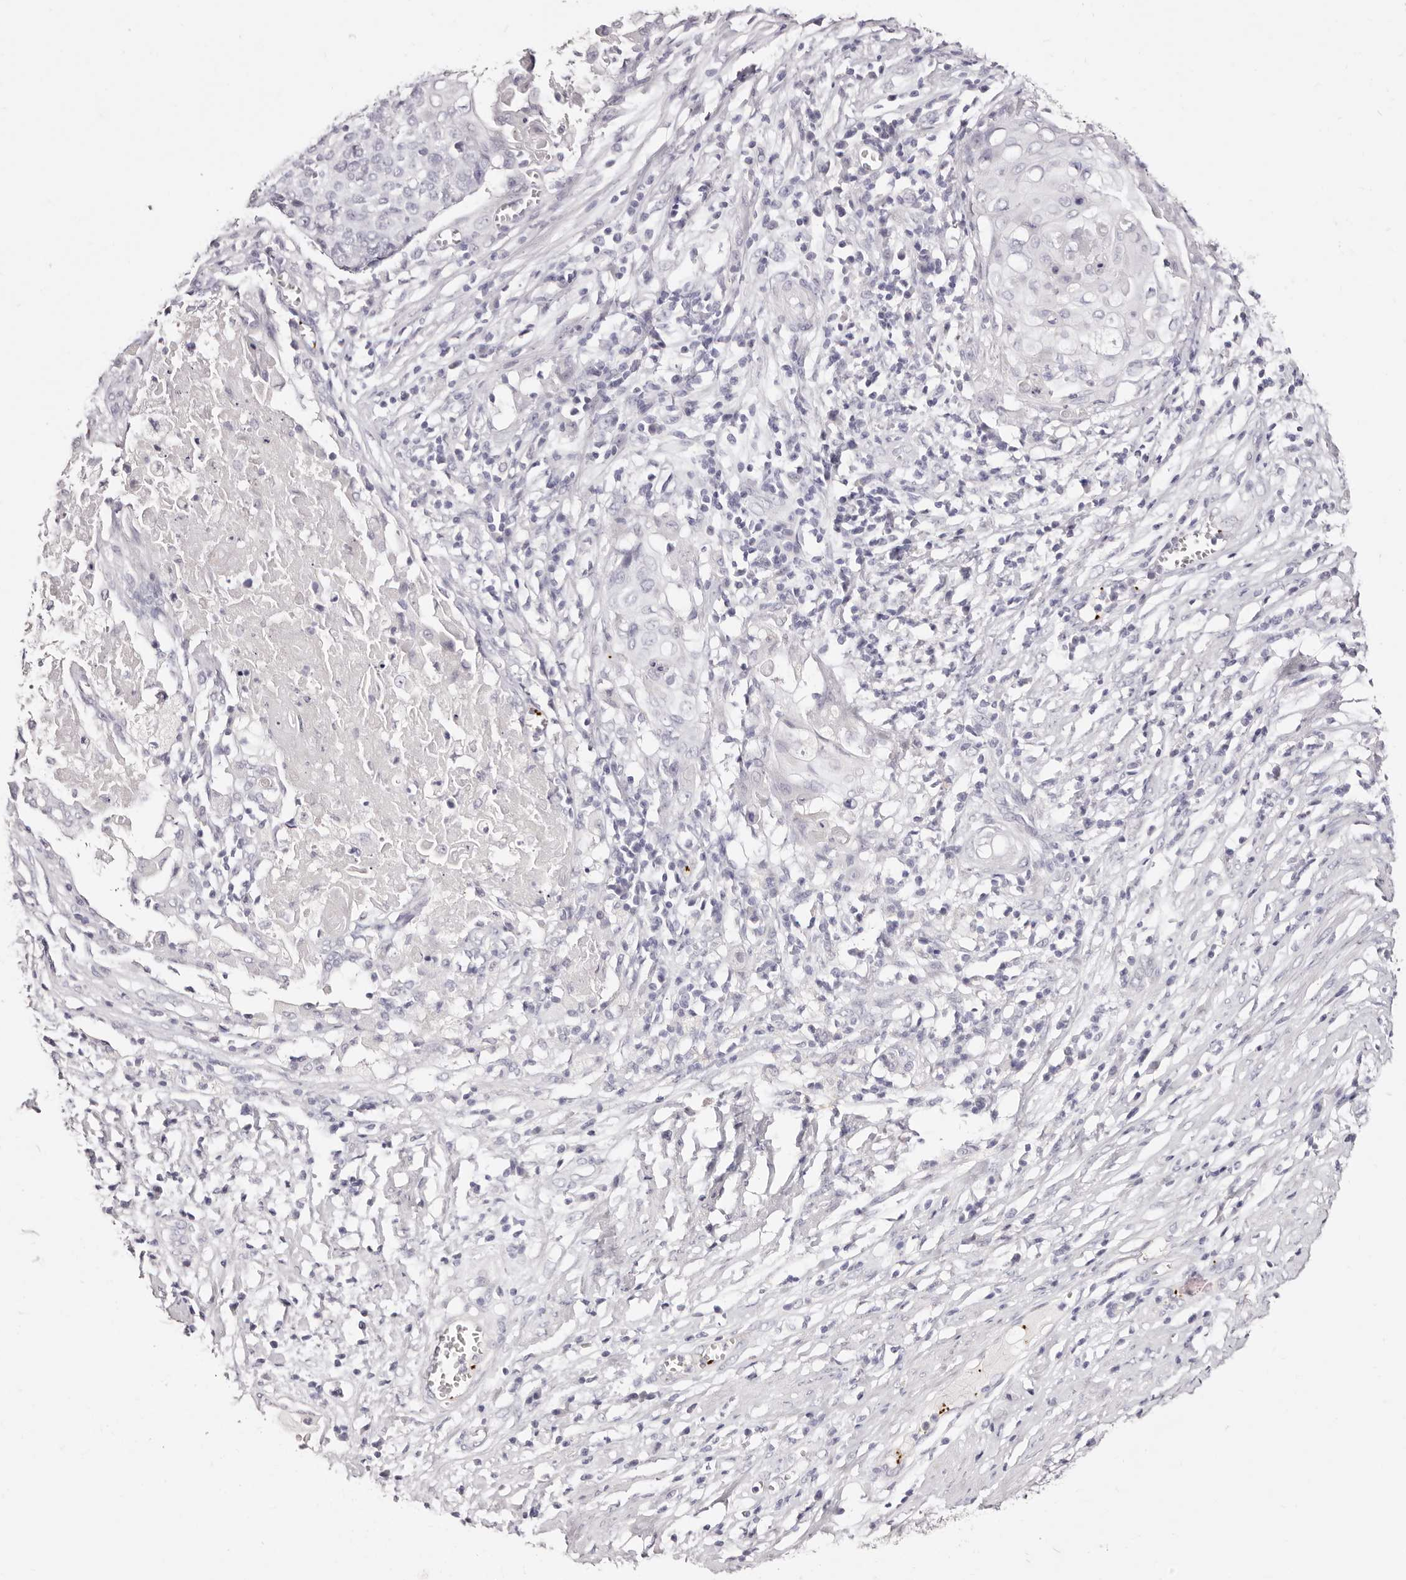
{"staining": {"intensity": "negative", "quantity": "none", "location": "none"}, "tissue": "cervical cancer", "cell_type": "Tumor cells", "image_type": "cancer", "snomed": [{"axis": "morphology", "description": "Squamous cell carcinoma, NOS"}, {"axis": "topography", "description": "Cervix"}], "caption": "This is an immunohistochemistry photomicrograph of cervical cancer (squamous cell carcinoma). There is no expression in tumor cells.", "gene": "PF4", "patient": {"sex": "female", "age": 39}}